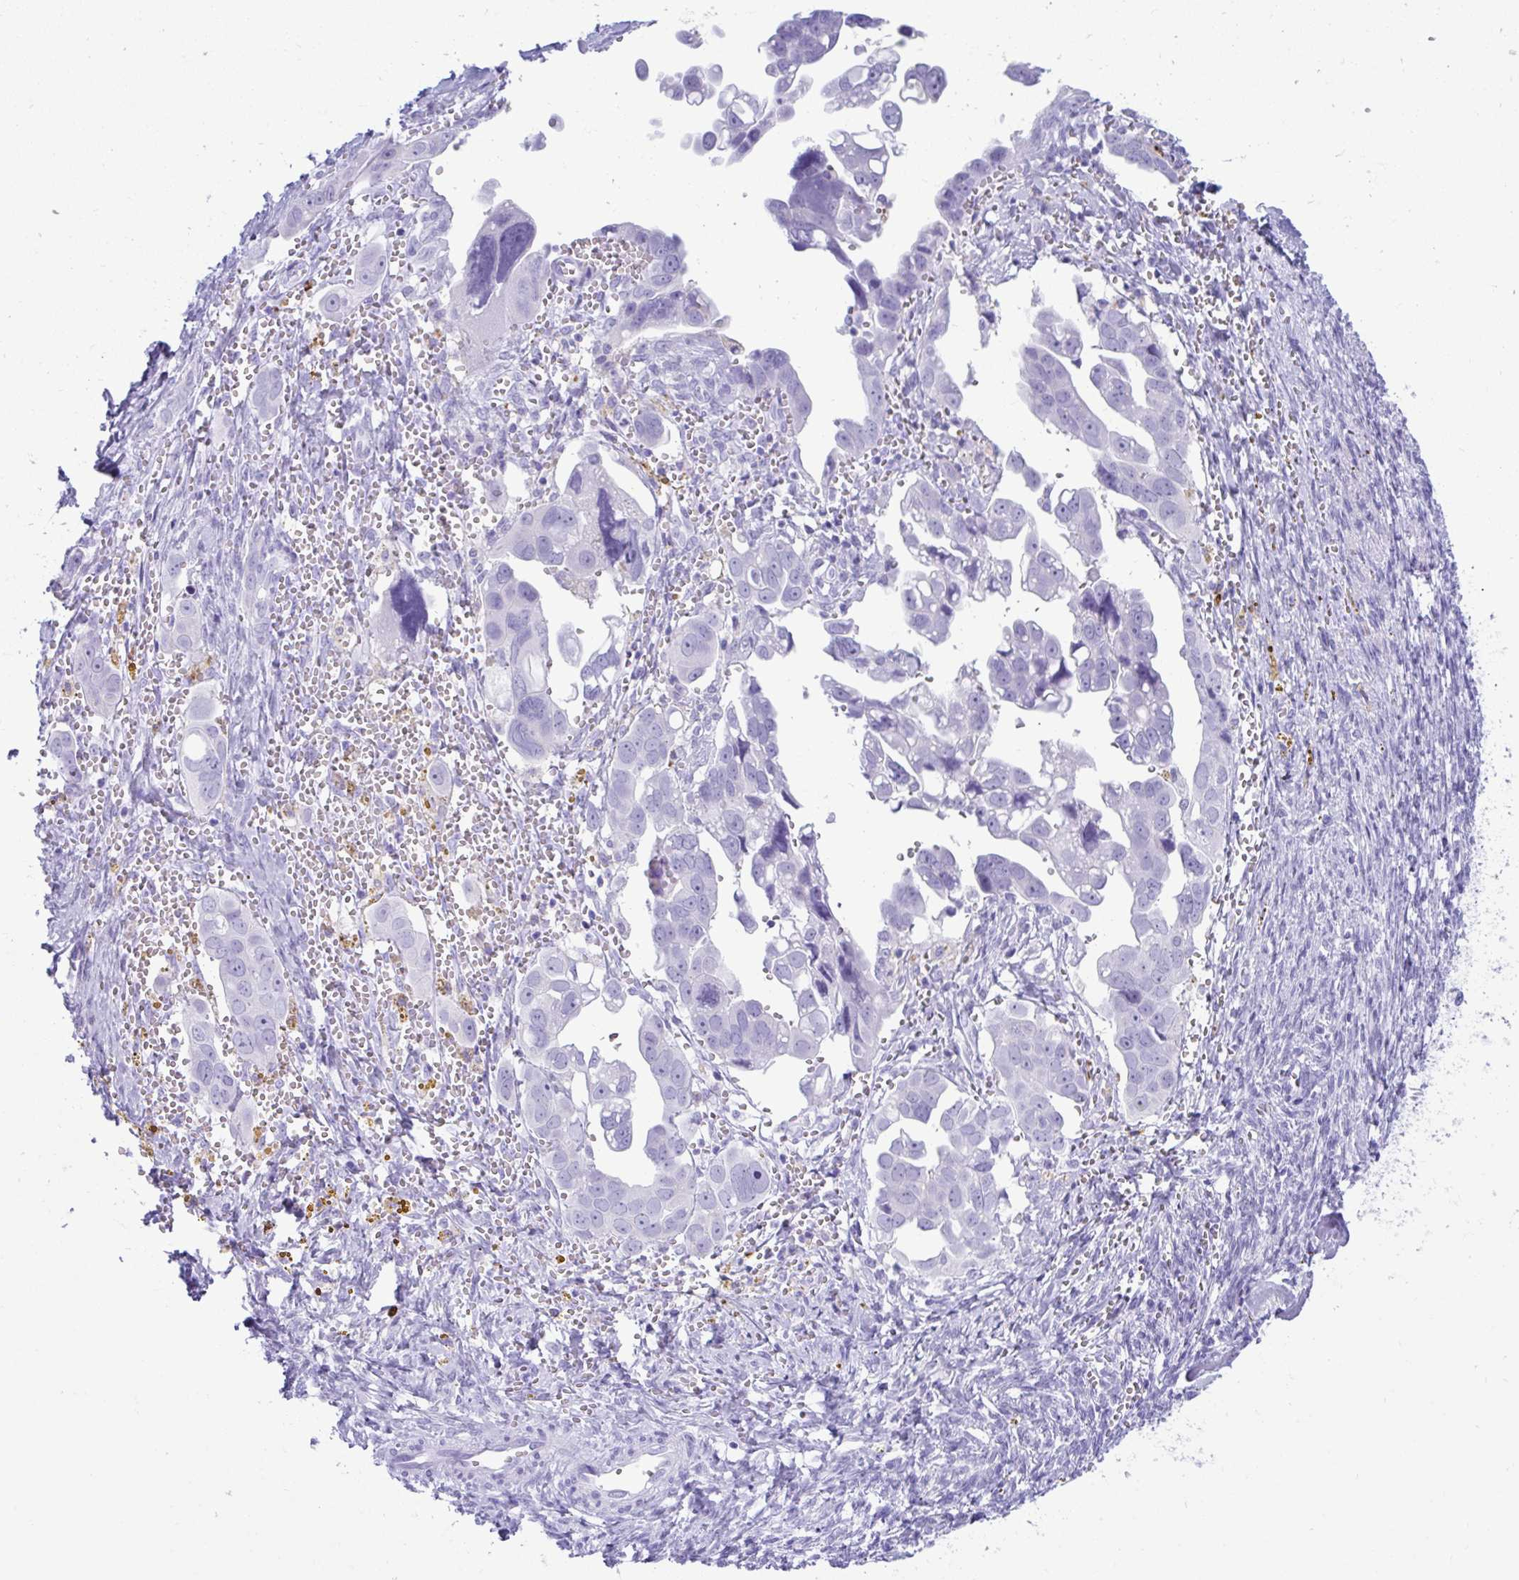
{"staining": {"intensity": "negative", "quantity": "none", "location": "none"}, "tissue": "ovarian cancer", "cell_type": "Tumor cells", "image_type": "cancer", "snomed": [{"axis": "morphology", "description": "Cystadenocarcinoma, serous, NOS"}, {"axis": "topography", "description": "Ovary"}], "caption": "A photomicrograph of ovarian cancer stained for a protein displays no brown staining in tumor cells. (Stains: DAB (3,3'-diaminobenzidine) immunohistochemistry (IHC) with hematoxylin counter stain, Microscopy: brightfield microscopy at high magnification).", "gene": "PSCA", "patient": {"sex": "female", "age": 59}}